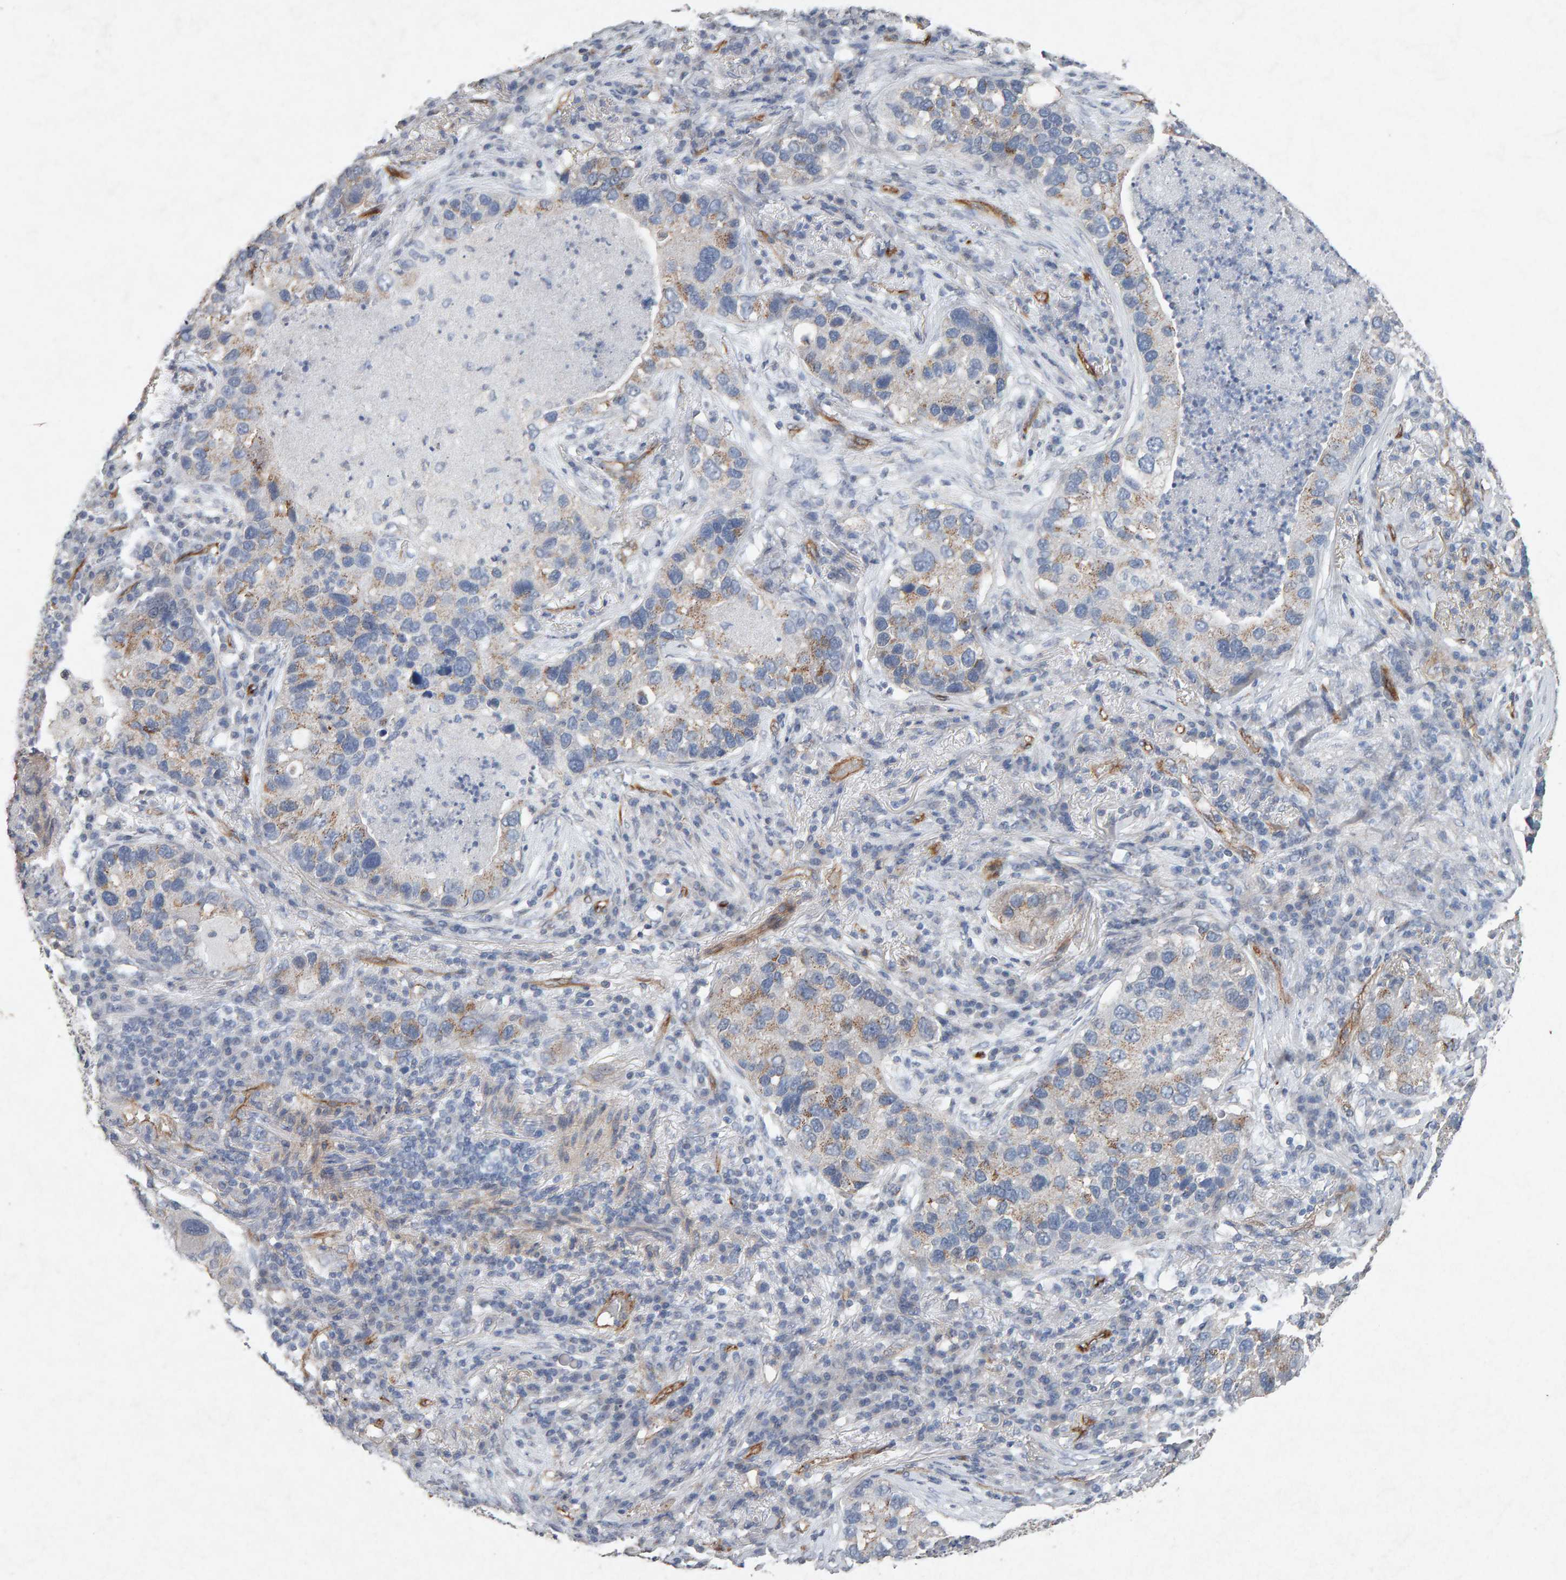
{"staining": {"intensity": "weak", "quantity": "25%-75%", "location": "cytoplasmic/membranous"}, "tissue": "lung cancer", "cell_type": "Tumor cells", "image_type": "cancer", "snomed": [{"axis": "morphology", "description": "Normal tissue, NOS"}, {"axis": "morphology", "description": "Adenocarcinoma, NOS"}, {"axis": "topography", "description": "Bronchus"}, {"axis": "topography", "description": "Lung"}], "caption": "Immunohistochemical staining of adenocarcinoma (lung) demonstrates low levels of weak cytoplasmic/membranous protein expression in about 25%-75% of tumor cells.", "gene": "PTPRM", "patient": {"sex": "male", "age": 54}}